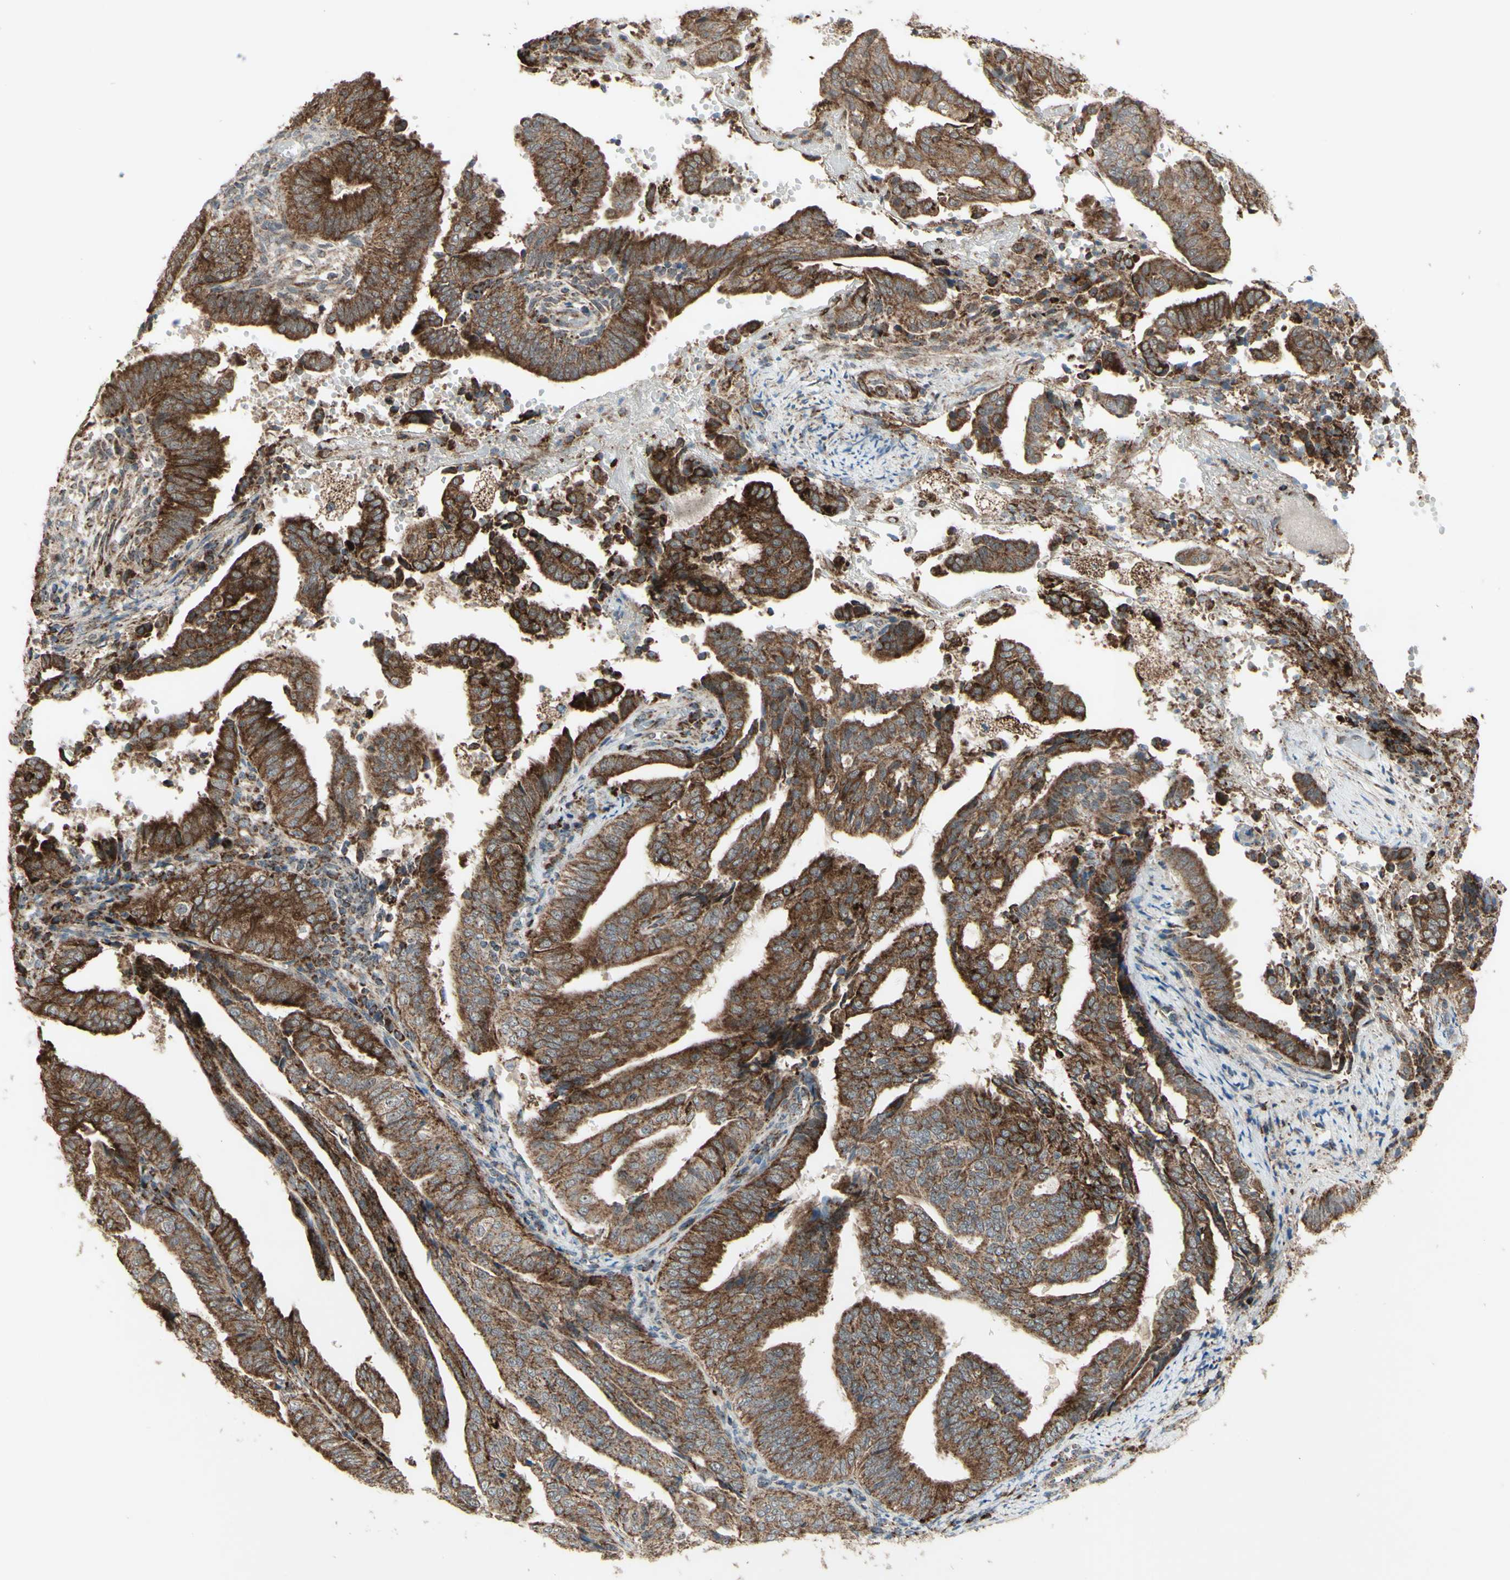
{"staining": {"intensity": "strong", "quantity": ">75%", "location": "cytoplasmic/membranous"}, "tissue": "endometrial cancer", "cell_type": "Tumor cells", "image_type": "cancer", "snomed": [{"axis": "morphology", "description": "Adenocarcinoma, NOS"}, {"axis": "topography", "description": "Endometrium"}], "caption": "Endometrial cancer stained with a brown dye exhibits strong cytoplasmic/membranous positive staining in approximately >75% of tumor cells.", "gene": "DHRS3", "patient": {"sex": "female", "age": 58}}